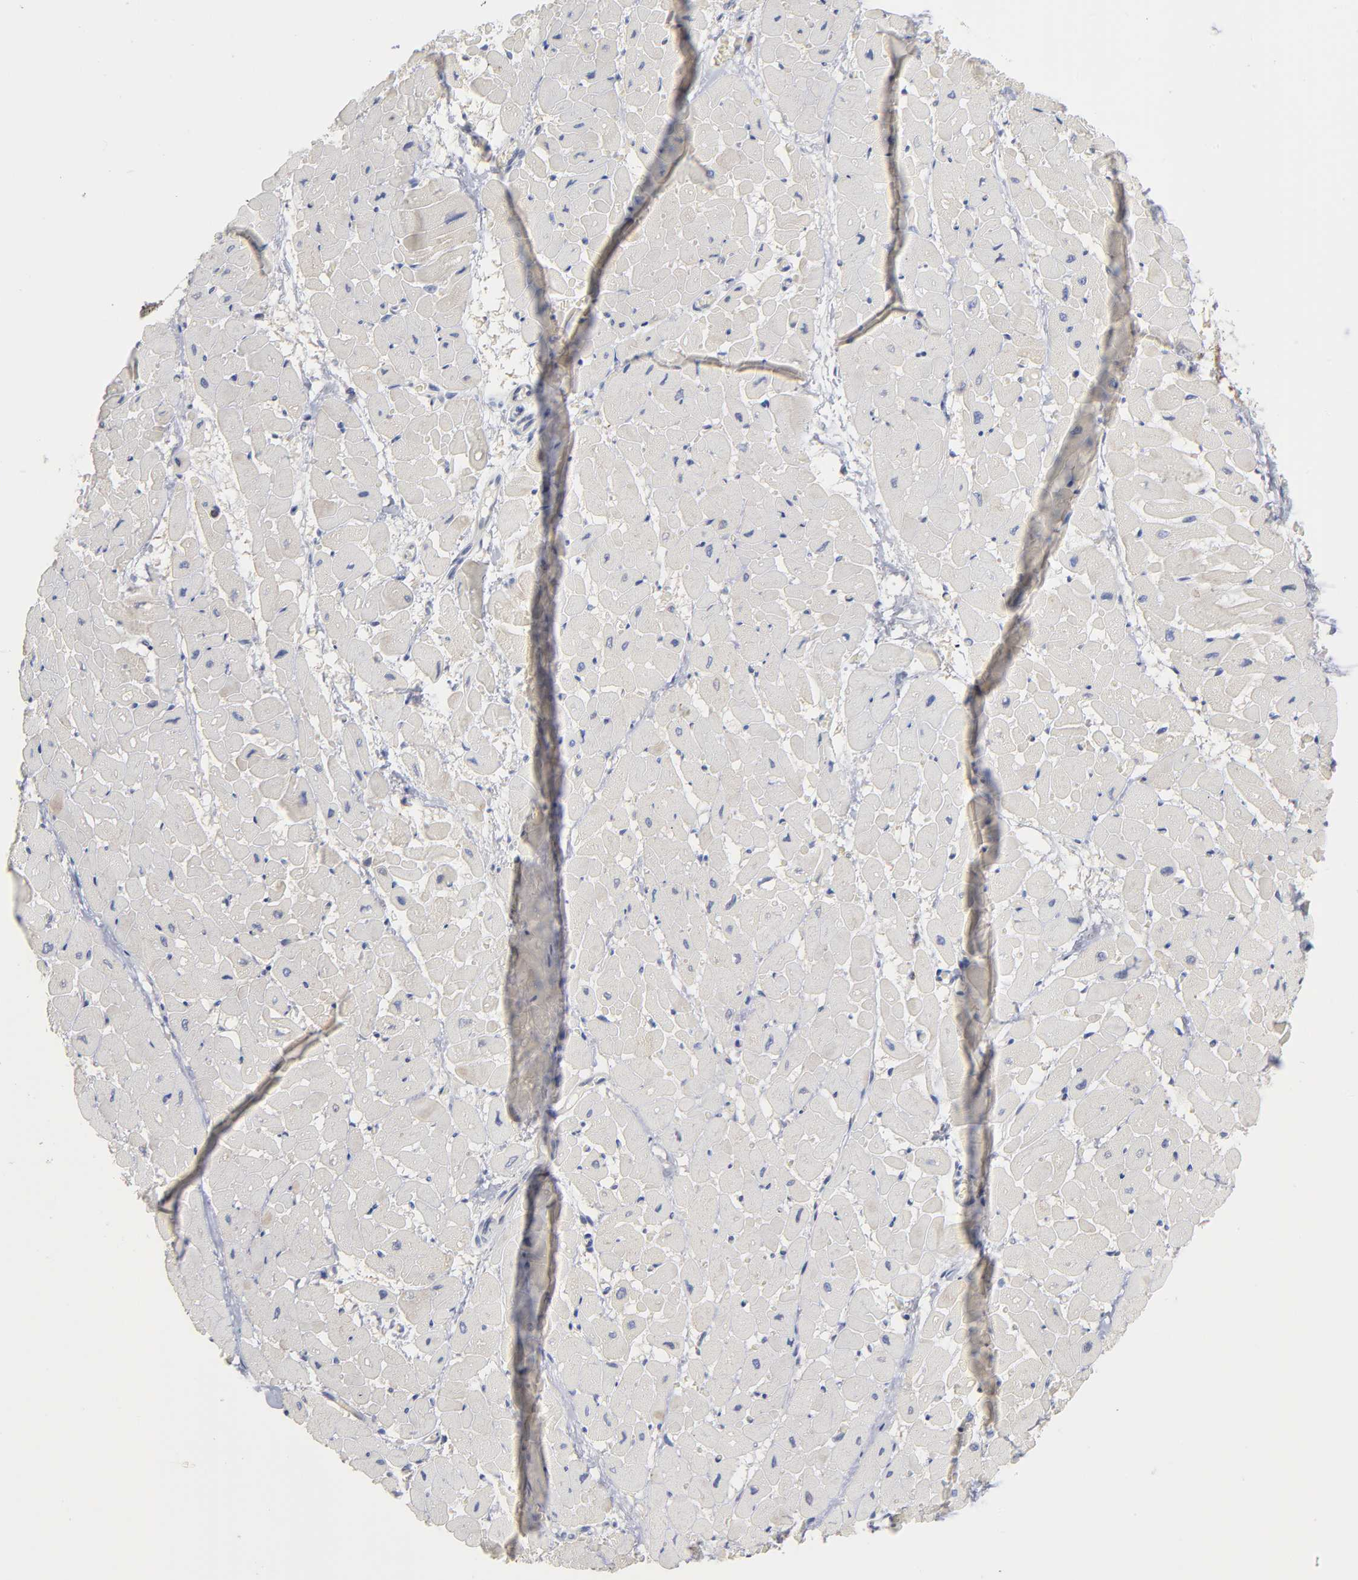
{"staining": {"intensity": "negative", "quantity": "none", "location": "none"}, "tissue": "heart muscle", "cell_type": "Cardiomyocytes", "image_type": "normal", "snomed": [{"axis": "morphology", "description": "Normal tissue, NOS"}, {"axis": "topography", "description": "Heart"}], "caption": "Immunohistochemistry histopathology image of benign heart muscle: heart muscle stained with DAB exhibits no significant protein staining in cardiomyocytes.", "gene": "PDLIM2", "patient": {"sex": "male", "age": 45}}